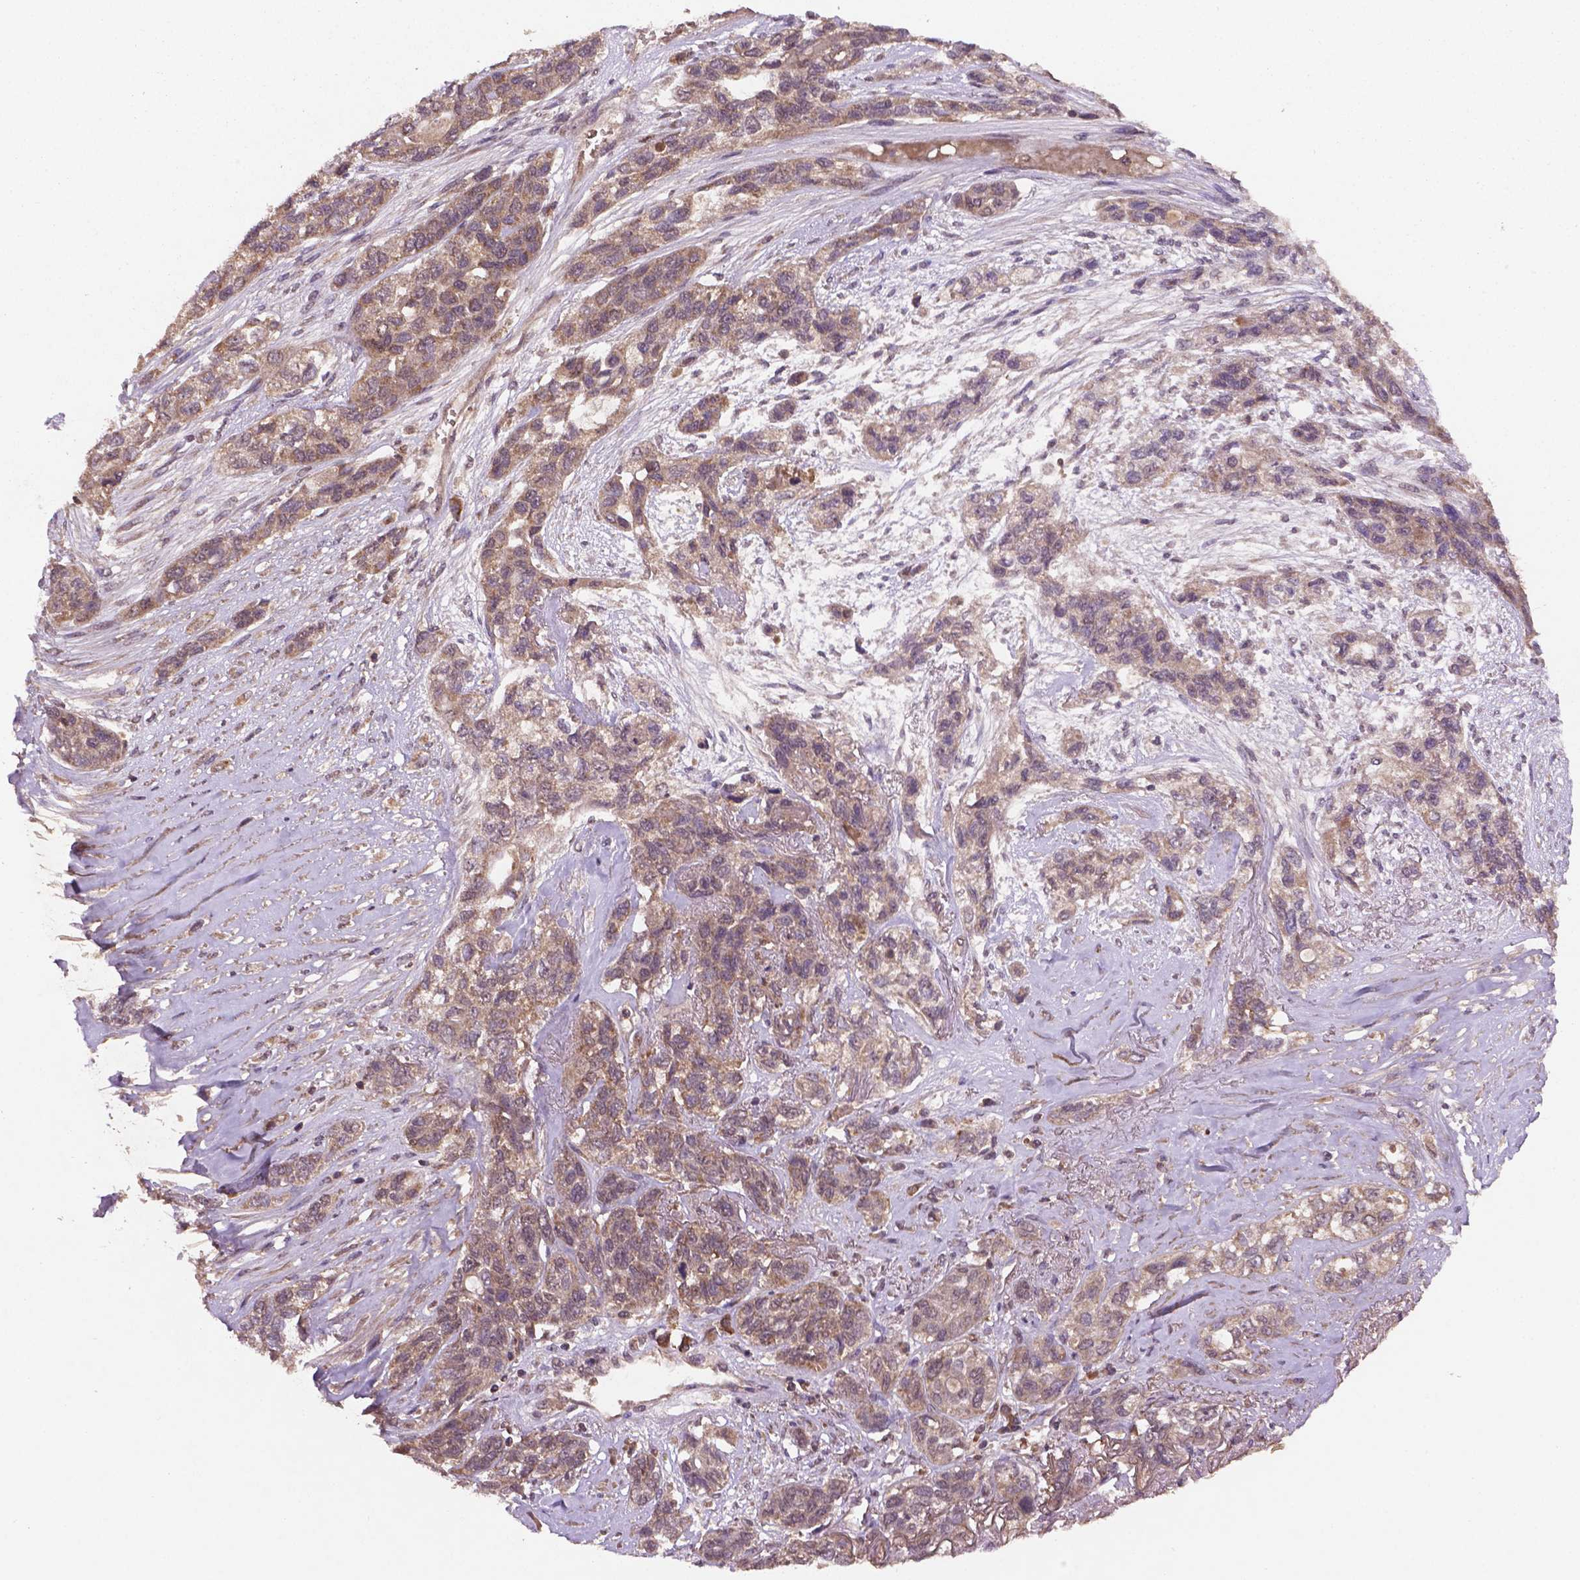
{"staining": {"intensity": "weak", "quantity": ">75%", "location": "cytoplasmic/membranous"}, "tissue": "lung cancer", "cell_type": "Tumor cells", "image_type": "cancer", "snomed": [{"axis": "morphology", "description": "Squamous cell carcinoma, NOS"}, {"axis": "topography", "description": "Lung"}], "caption": "Immunohistochemistry of human lung cancer (squamous cell carcinoma) demonstrates low levels of weak cytoplasmic/membranous staining in approximately >75% of tumor cells.", "gene": "NIPAL2", "patient": {"sex": "female", "age": 70}}